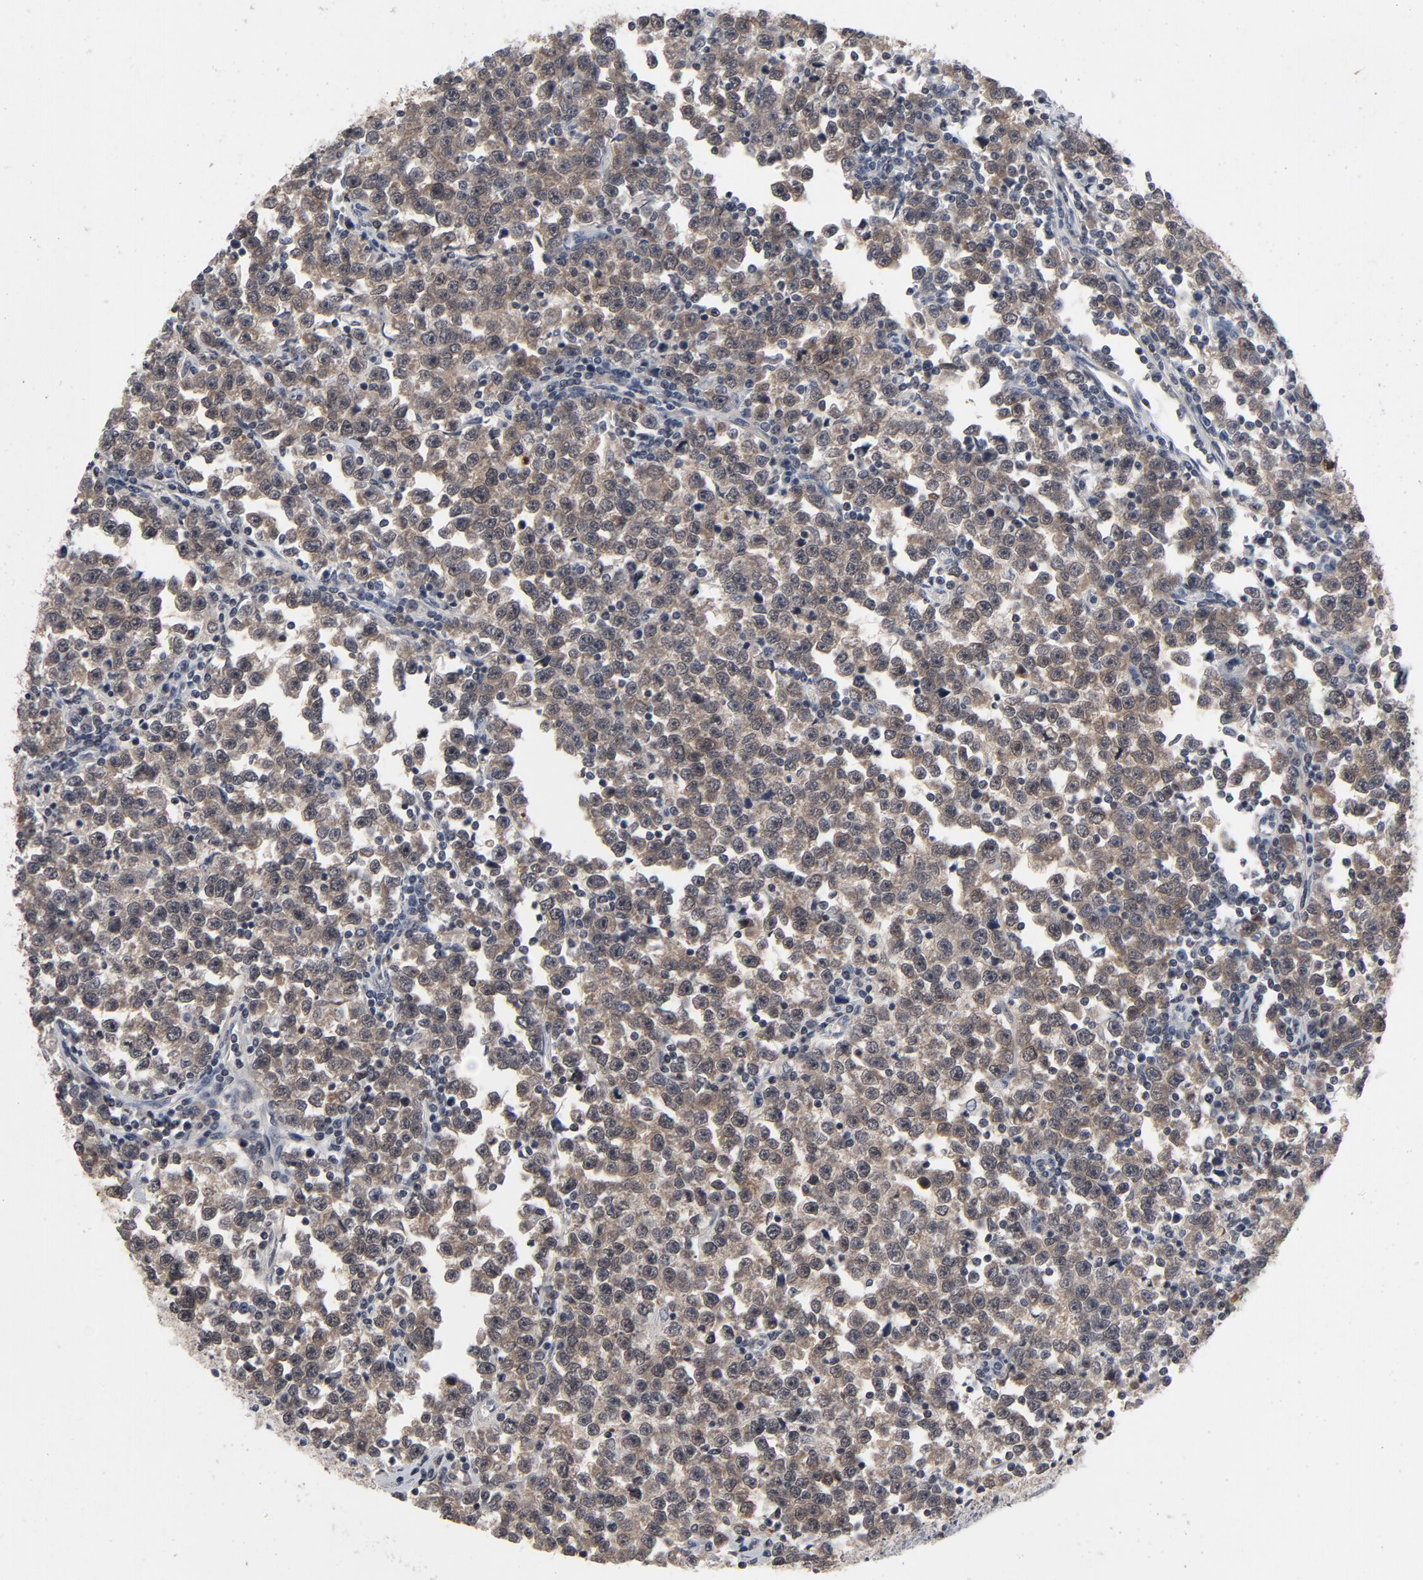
{"staining": {"intensity": "moderate", "quantity": ">75%", "location": "cytoplasmic/membranous"}, "tissue": "testis cancer", "cell_type": "Tumor cells", "image_type": "cancer", "snomed": [{"axis": "morphology", "description": "Seminoma, NOS"}, {"axis": "topography", "description": "Testis"}], "caption": "IHC of testis cancer (seminoma) exhibits medium levels of moderate cytoplasmic/membranous positivity in approximately >75% of tumor cells. The staining was performed using DAB (3,3'-diaminobenzidine) to visualize the protein expression in brown, while the nuclei were stained in blue with hematoxylin (Magnification: 20x).", "gene": "TCL1A", "patient": {"sex": "male", "age": 43}}